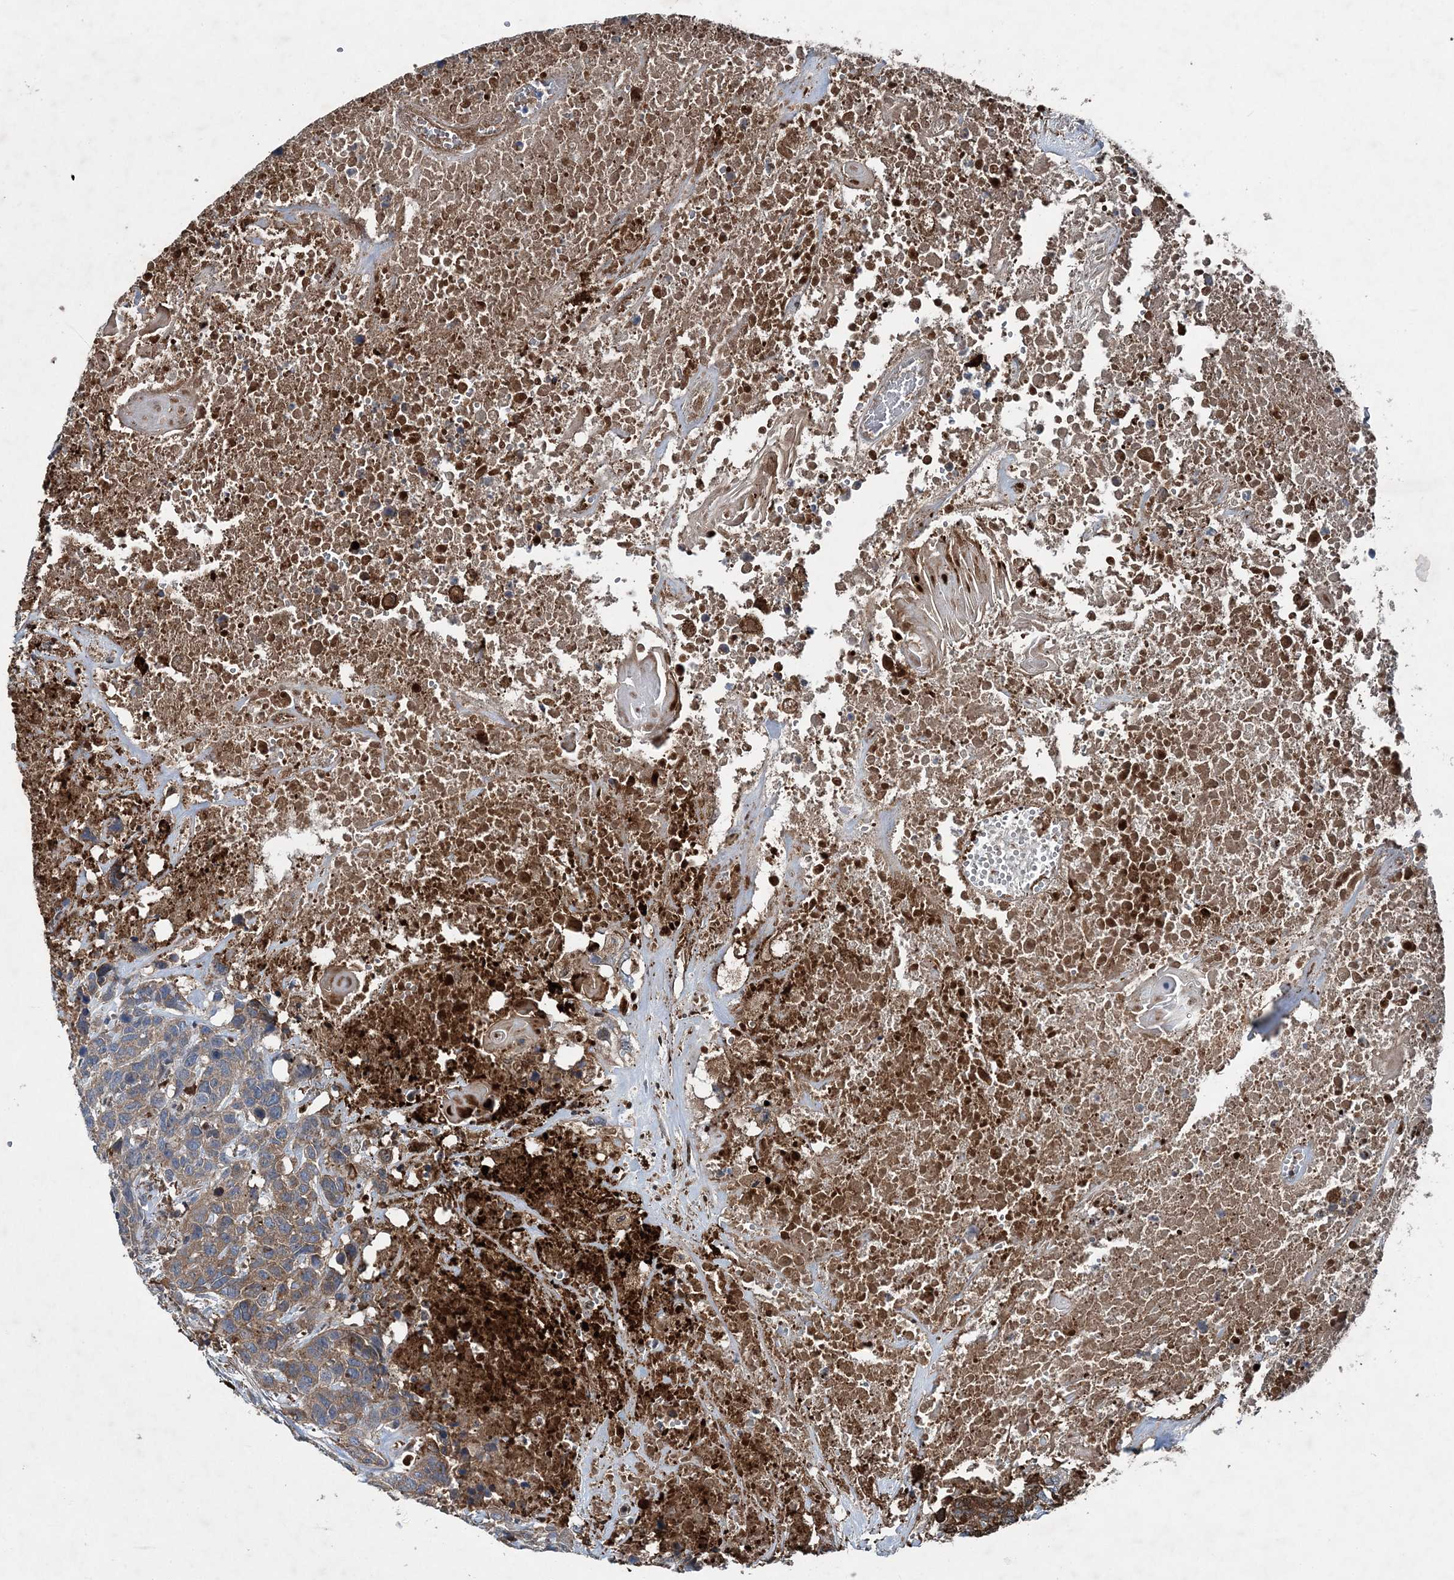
{"staining": {"intensity": "moderate", "quantity": ">75%", "location": "cytoplasmic/membranous"}, "tissue": "head and neck cancer", "cell_type": "Tumor cells", "image_type": "cancer", "snomed": [{"axis": "morphology", "description": "Squamous cell carcinoma, NOS"}, {"axis": "topography", "description": "Head-Neck"}], "caption": "Tumor cells reveal medium levels of moderate cytoplasmic/membranous expression in approximately >75% of cells in human head and neck cancer.", "gene": "SPOPL", "patient": {"sex": "male", "age": 66}}